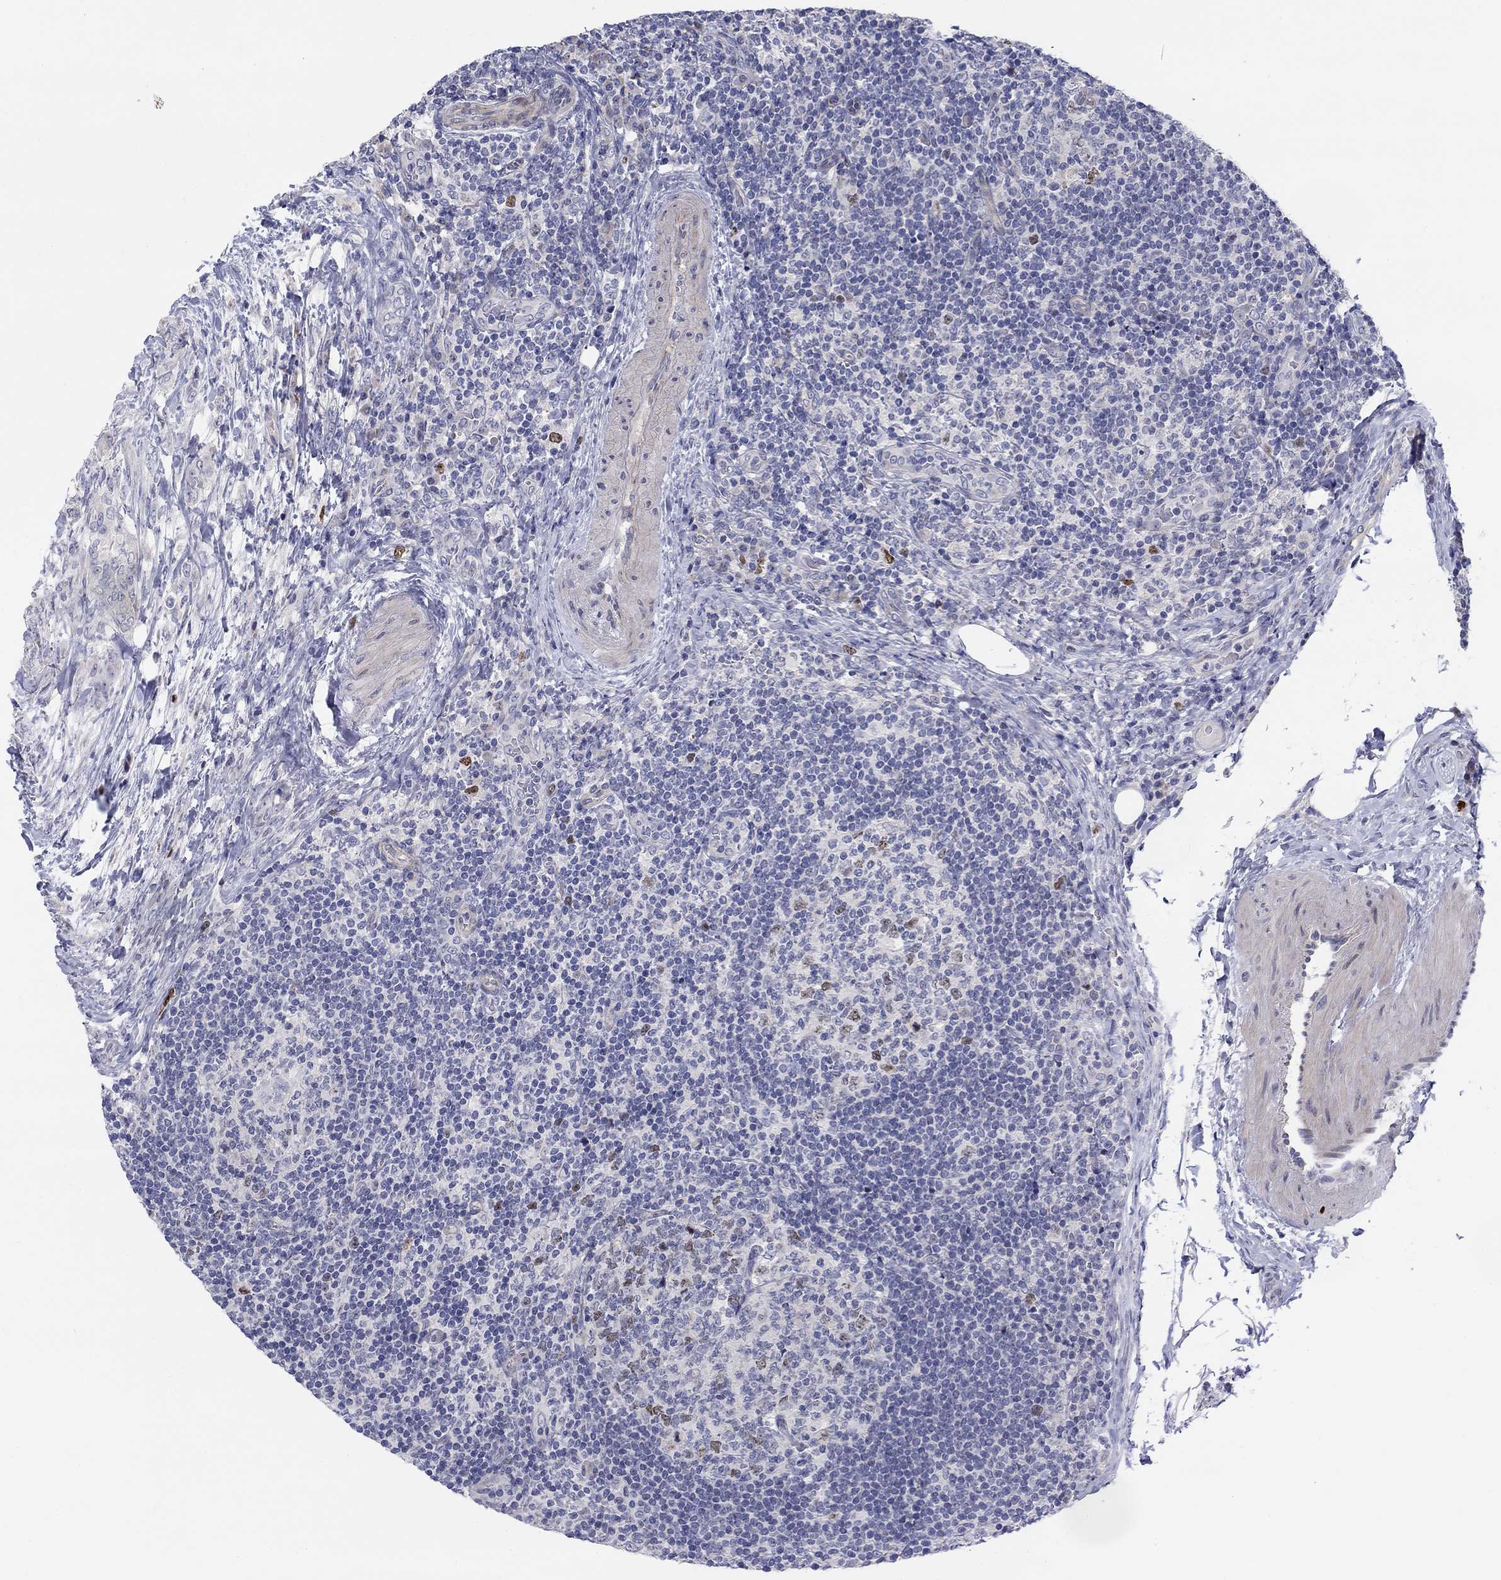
{"staining": {"intensity": "strong", "quantity": "<25%", "location": "nuclear"}, "tissue": "thyroid cancer", "cell_type": "Tumor cells", "image_type": "cancer", "snomed": [{"axis": "morphology", "description": "Papillary adenocarcinoma, NOS"}, {"axis": "topography", "description": "Thyroid gland"}], "caption": "Immunohistochemistry (IHC) photomicrograph of human thyroid papillary adenocarcinoma stained for a protein (brown), which demonstrates medium levels of strong nuclear expression in about <25% of tumor cells.", "gene": "PRC1", "patient": {"sex": "male", "age": 61}}